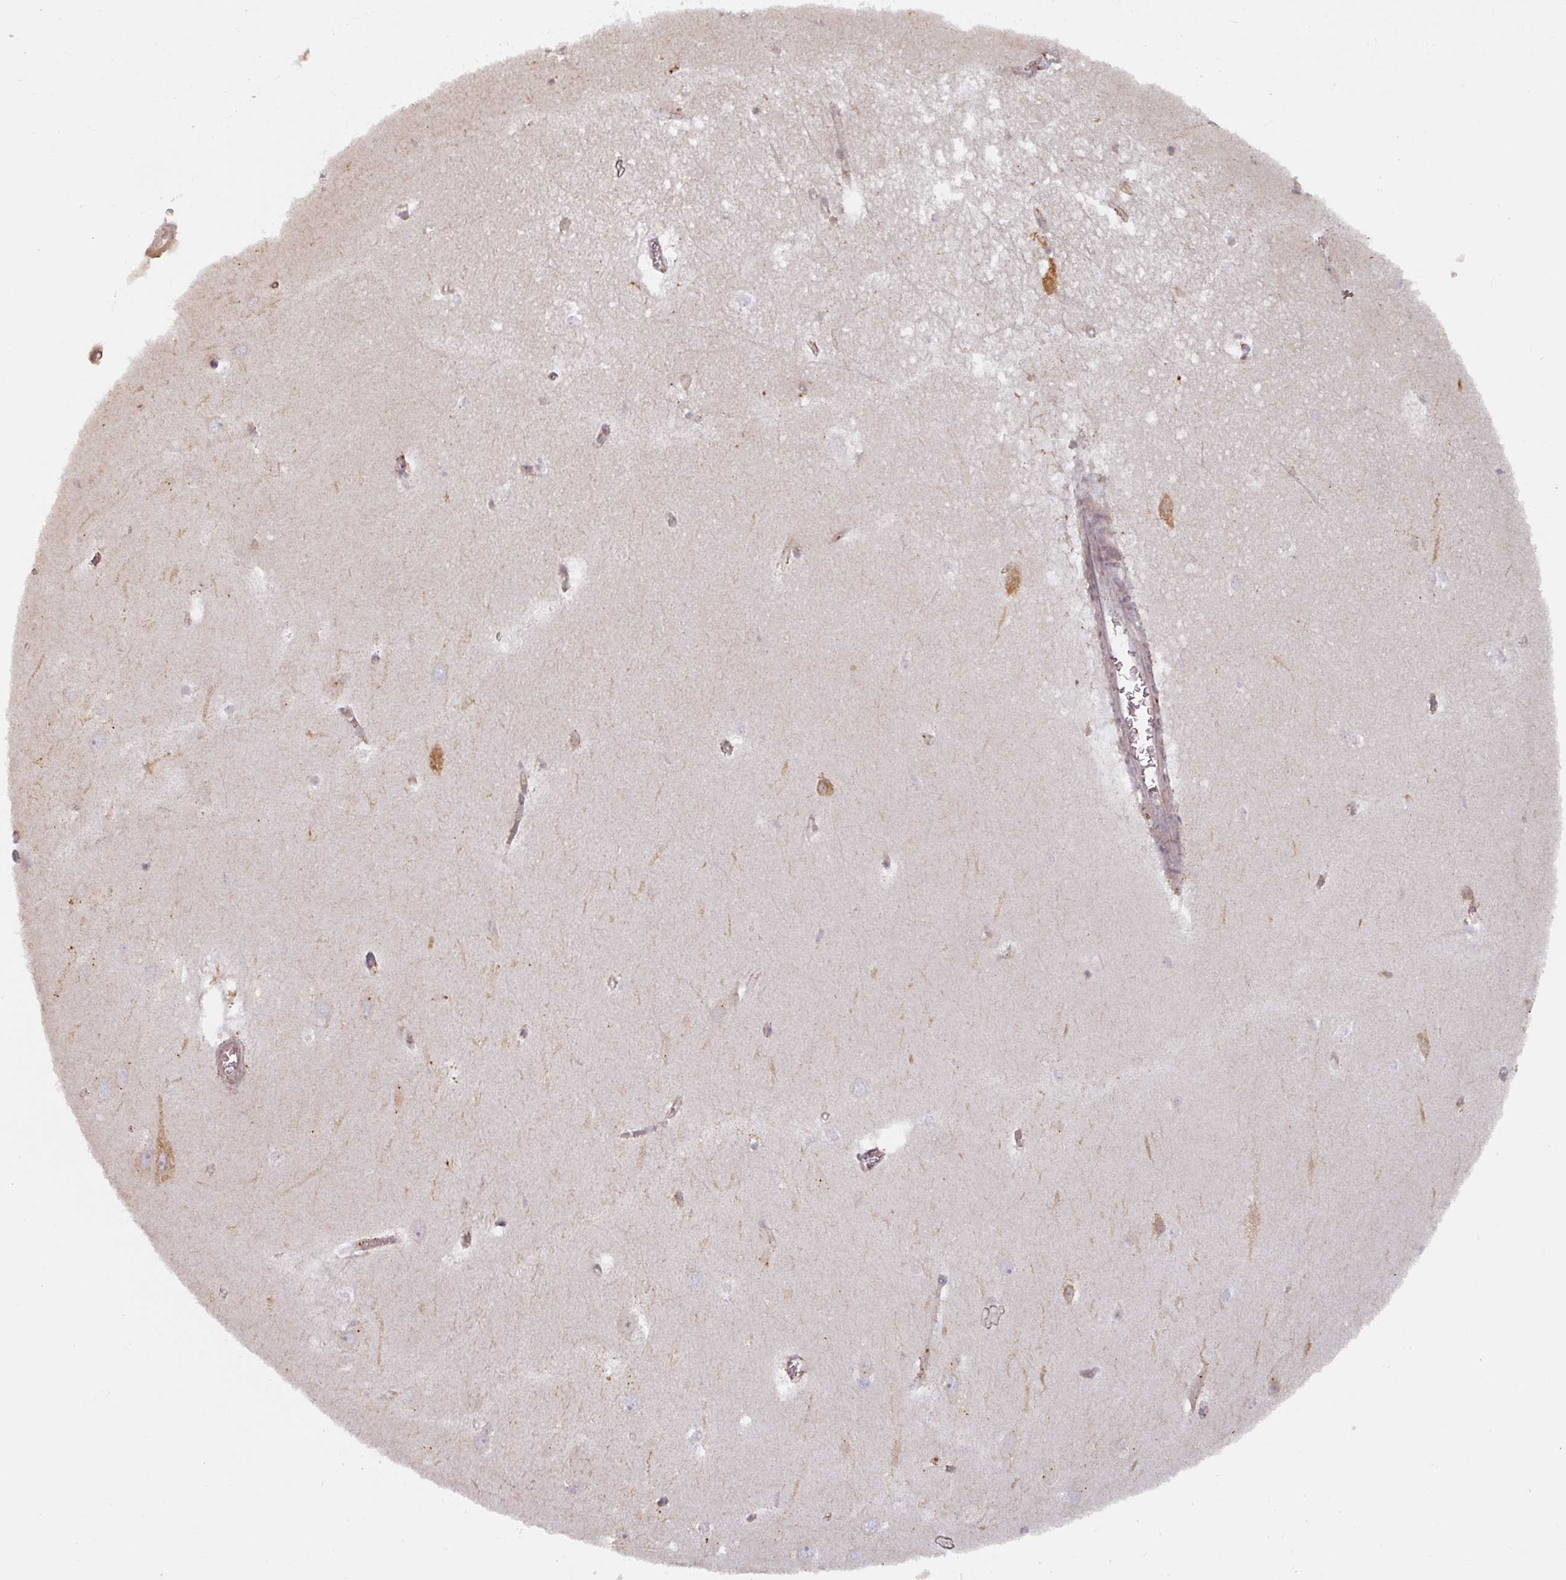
{"staining": {"intensity": "strong", "quantity": "<25%", "location": "cytoplasmic/membranous"}, "tissue": "hippocampus", "cell_type": "Glial cells", "image_type": "normal", "snomed": [{"axis": "morphology", "description": "Normal tissue, NOS"}, {"axis": "topography", "description": "Hippocampus"}], "caption": "DAB (3,3'-diaminobenzidine) immunohistochemical staining of benign hippocampus exhibits strong cytoplasmic/membranous protein expression in about <25% of glial cells.", "gene": "TAPT1", "patient": {"sex": "female", "age": 64}}